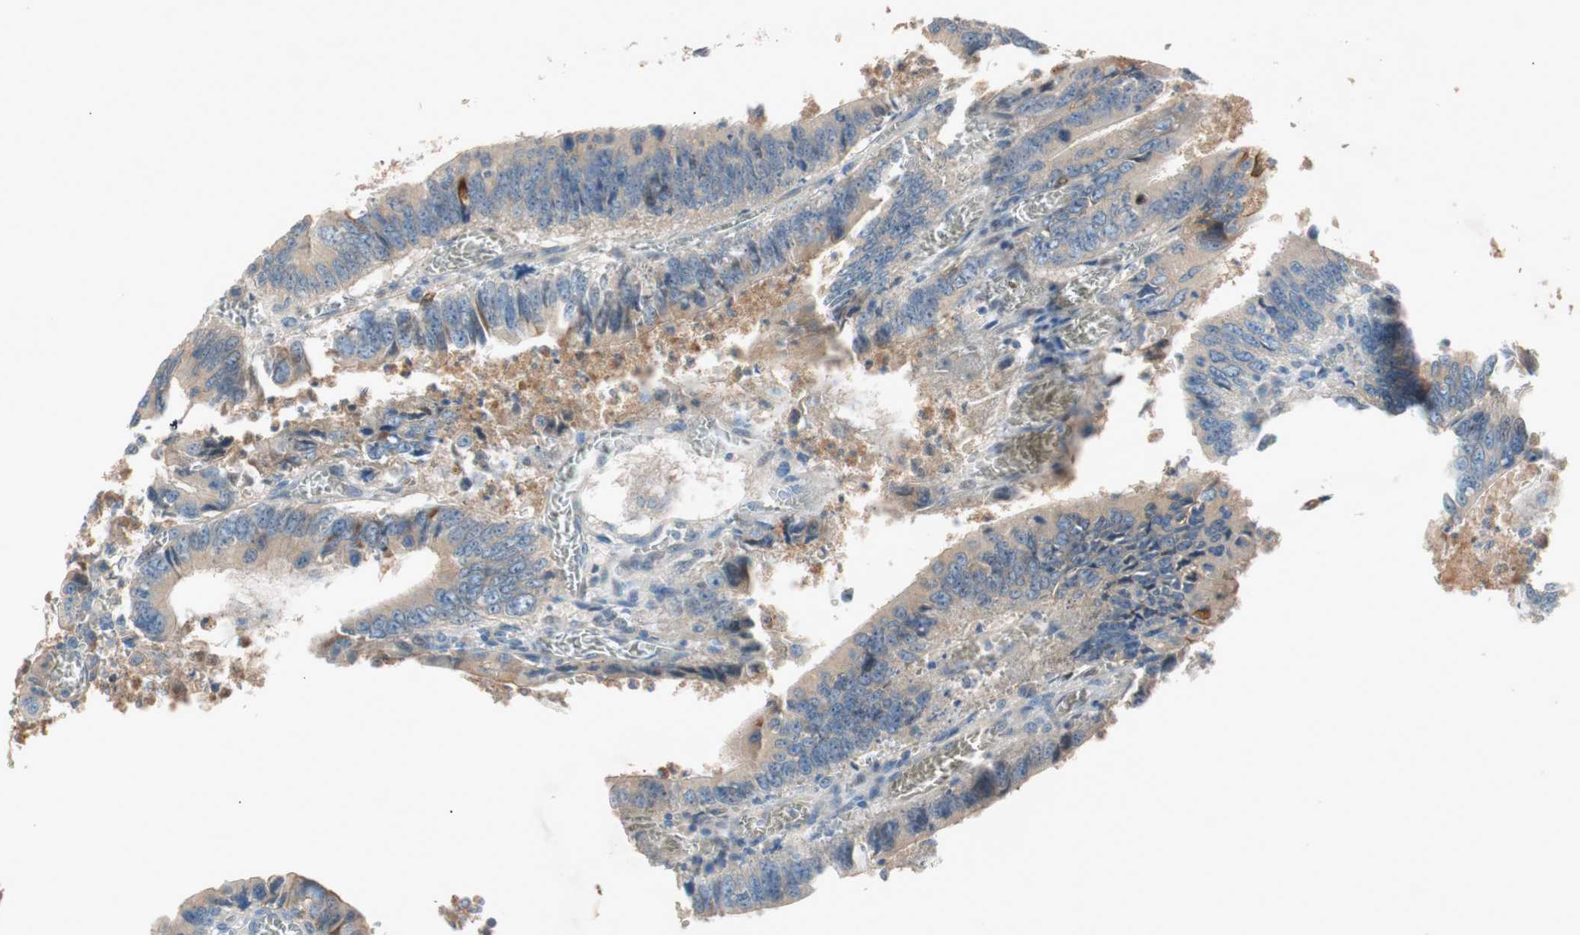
{"staining": {"intensity": "weak", "quantity": ">75%", "location": "cytoplasmic/membranous"}, "tissue": "colorectal cancer", "cell_type": "Tumor cells", "image_type": "cancer", "snomed": [{"axis": "morphology", "description": "Adenocarcinoma, NOS"}, {"axis": "topography", "description": "Colon"}], "caption": "Colorectal cancer tissue reveals weak cytoplasmic/membranous expression in approximately >75% of tumor cells, visualized by immunohistochemistry.", "gene": "EPHA6", "patient": {"sex": "male", "age": 72}}